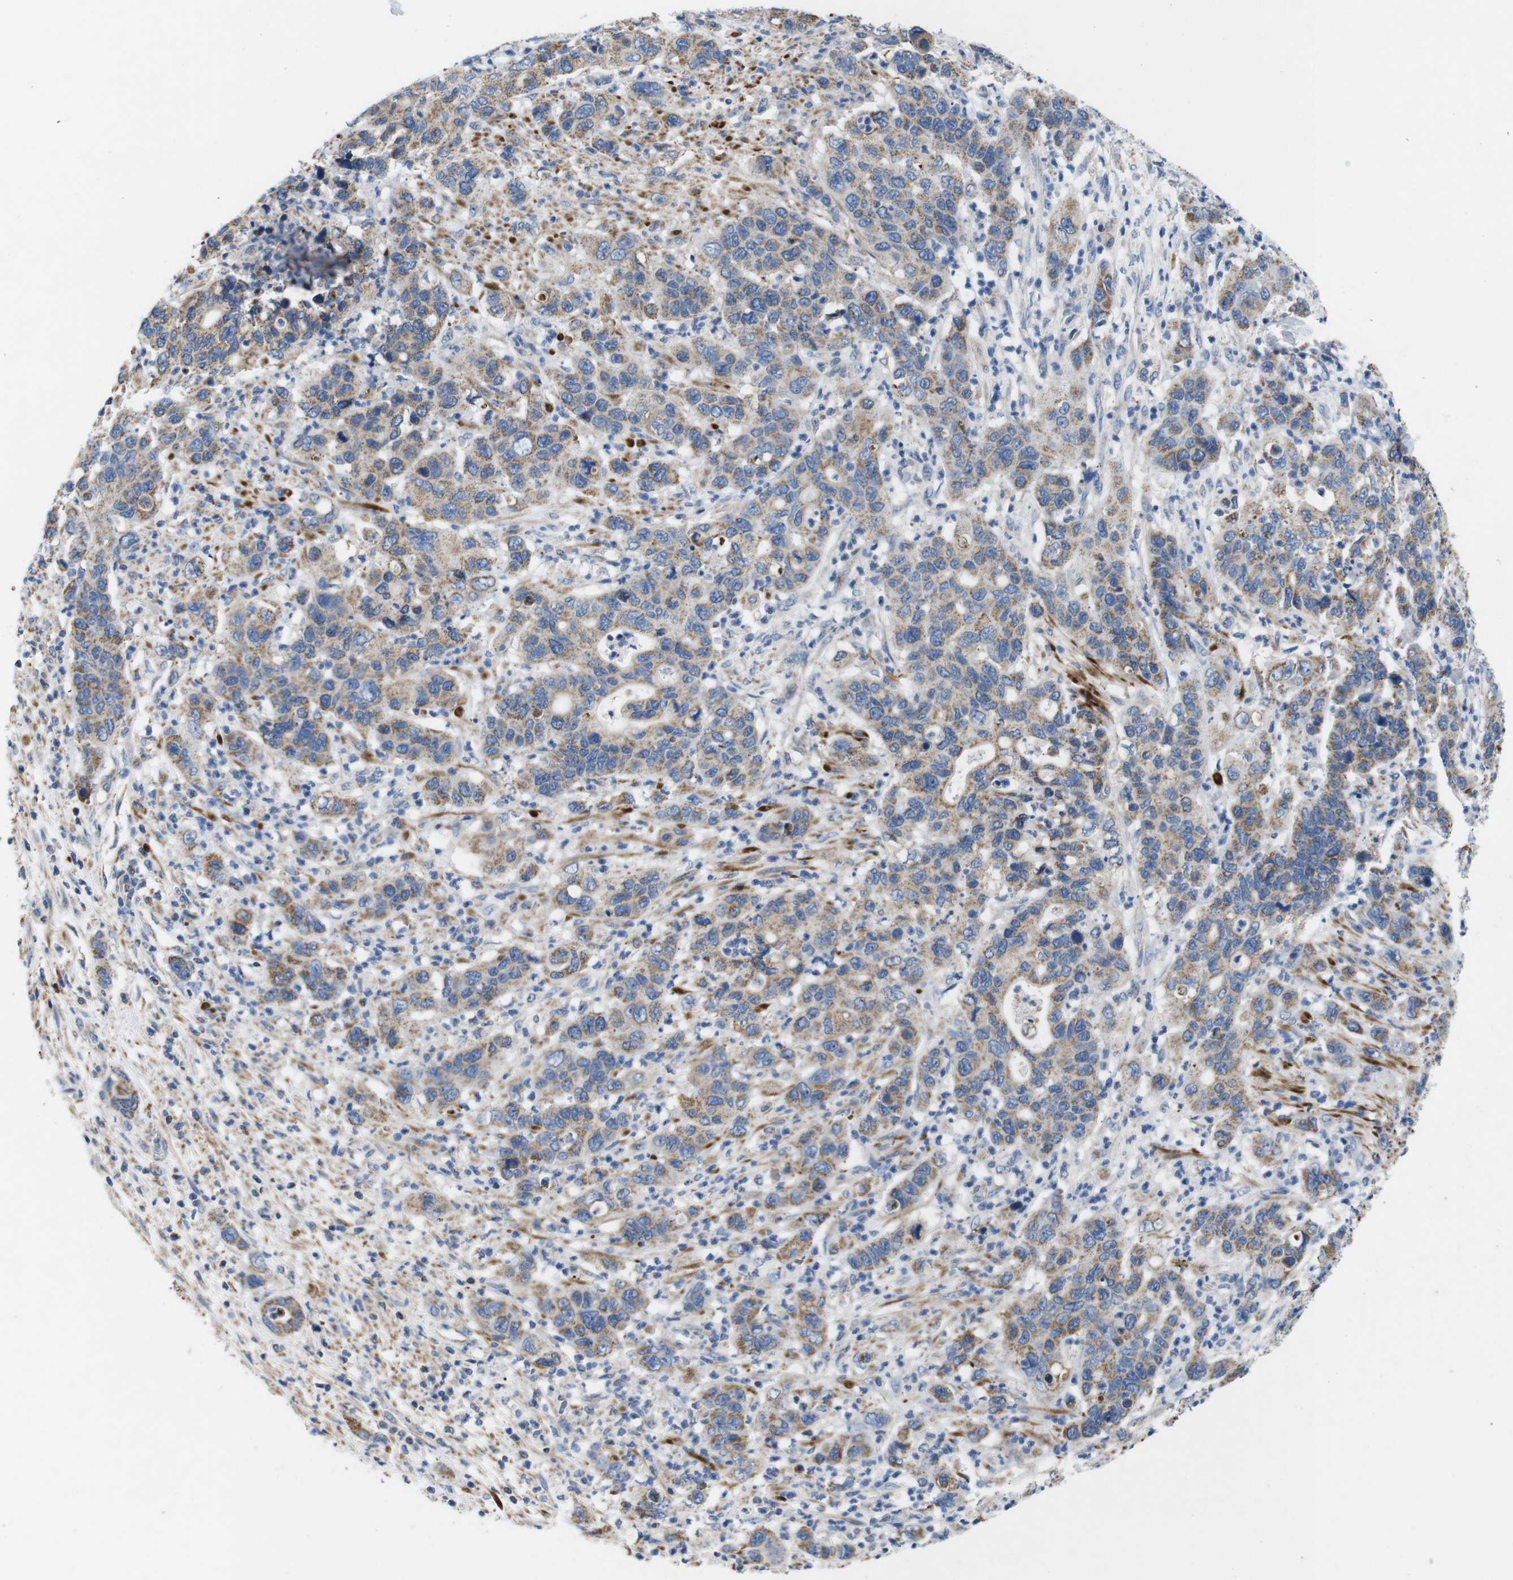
{"staining": {"intensity": "moderate", "quantity": ">75%", "location": "cytoplasmic/membranous"}, "tissue": "pancreatic cancer", "cell_type": "Tumor cells", "image_type": "cancer", "snomed": [{"axis": "morphology", "description": "Adenocarcinoma, NOS"}, {"axis": "topography", "description": "Pancreas"}], "caption": "Pancreatic cancer (adenocarcinoma) stained with a brown dye reveals moderate cytoplasmic/membranous positive expression in about >75% of tumor cells.", "gene": "F2RL1", "patient": {"sex": "female", "age": 71}}